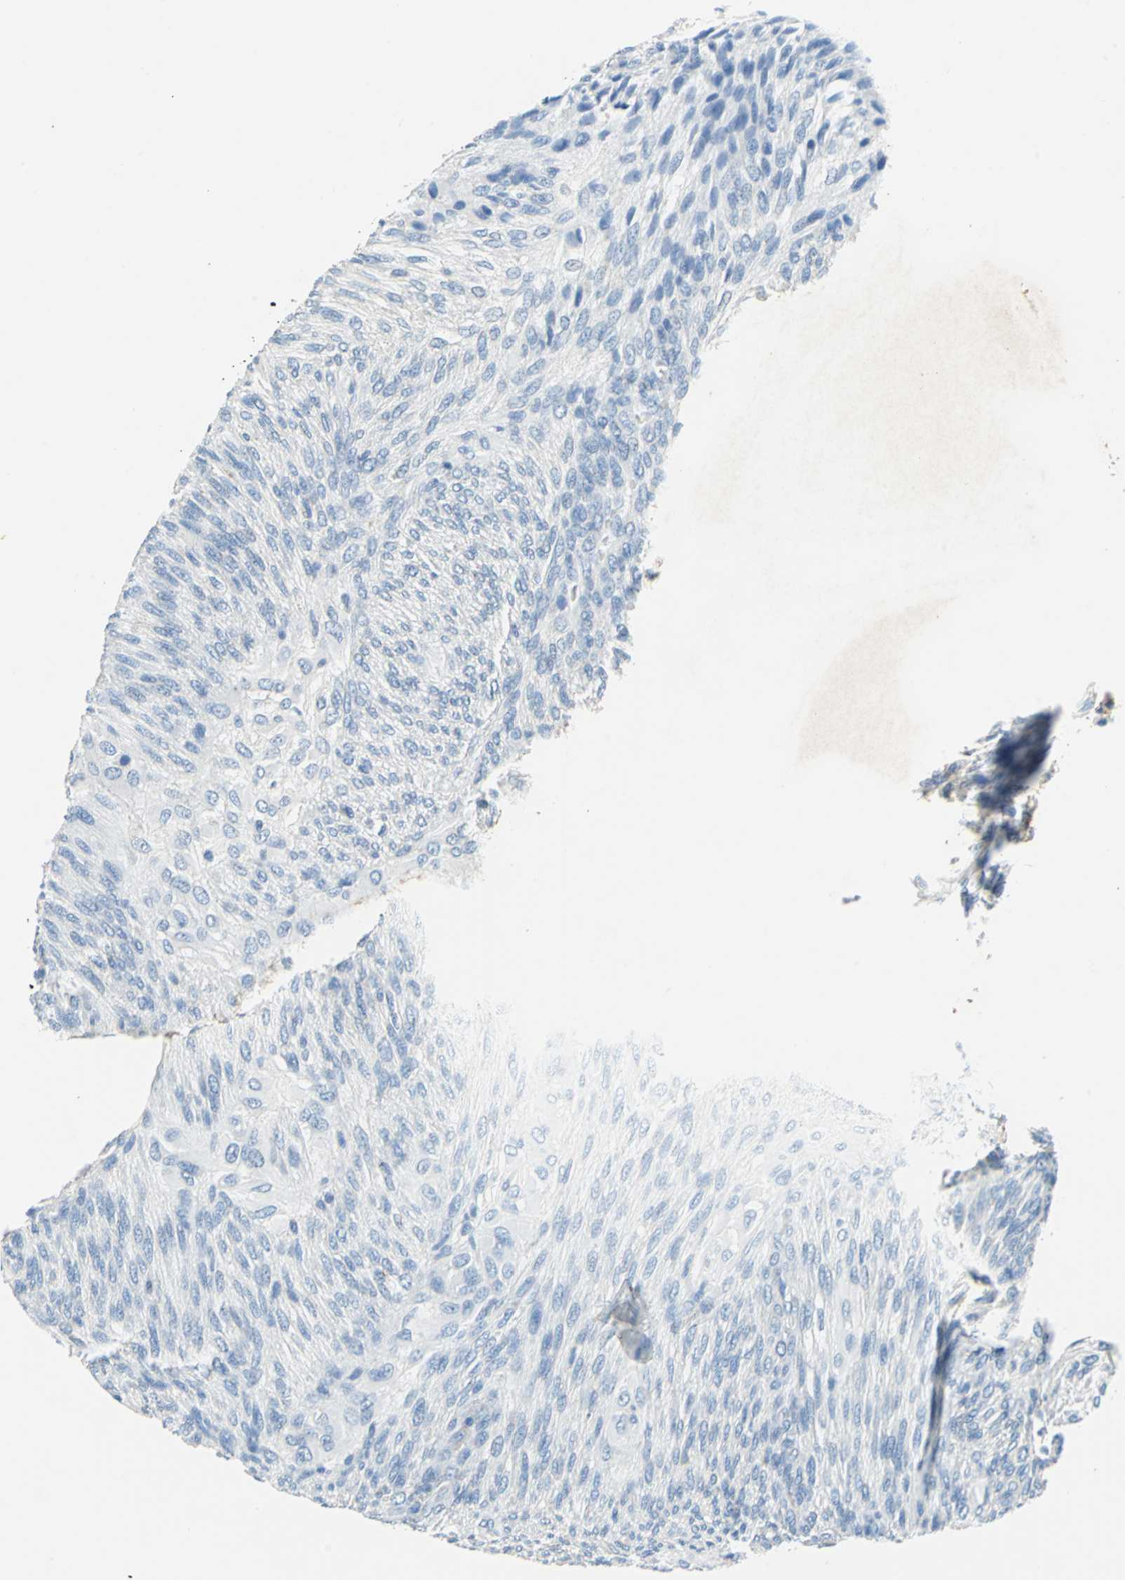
{"staining": {"intensity": "negative", "quantity": "none", "location": "none"}, "tissue": "glioma", "cell_type": "Tumor cells", "image_type": "cancer", "snomed": [{"axis": "morphology", "description": "Glioma, malignant, High grade"}, {"axis": "topography", "description": "Cerebral cortex"}], "caption": "Malignant glioma (high-grade) was stained to show a protein in brown. There is no significant staining in tumor cells.", "gene": "TEX264", "patient": {"sex": "female", "age": 55}}